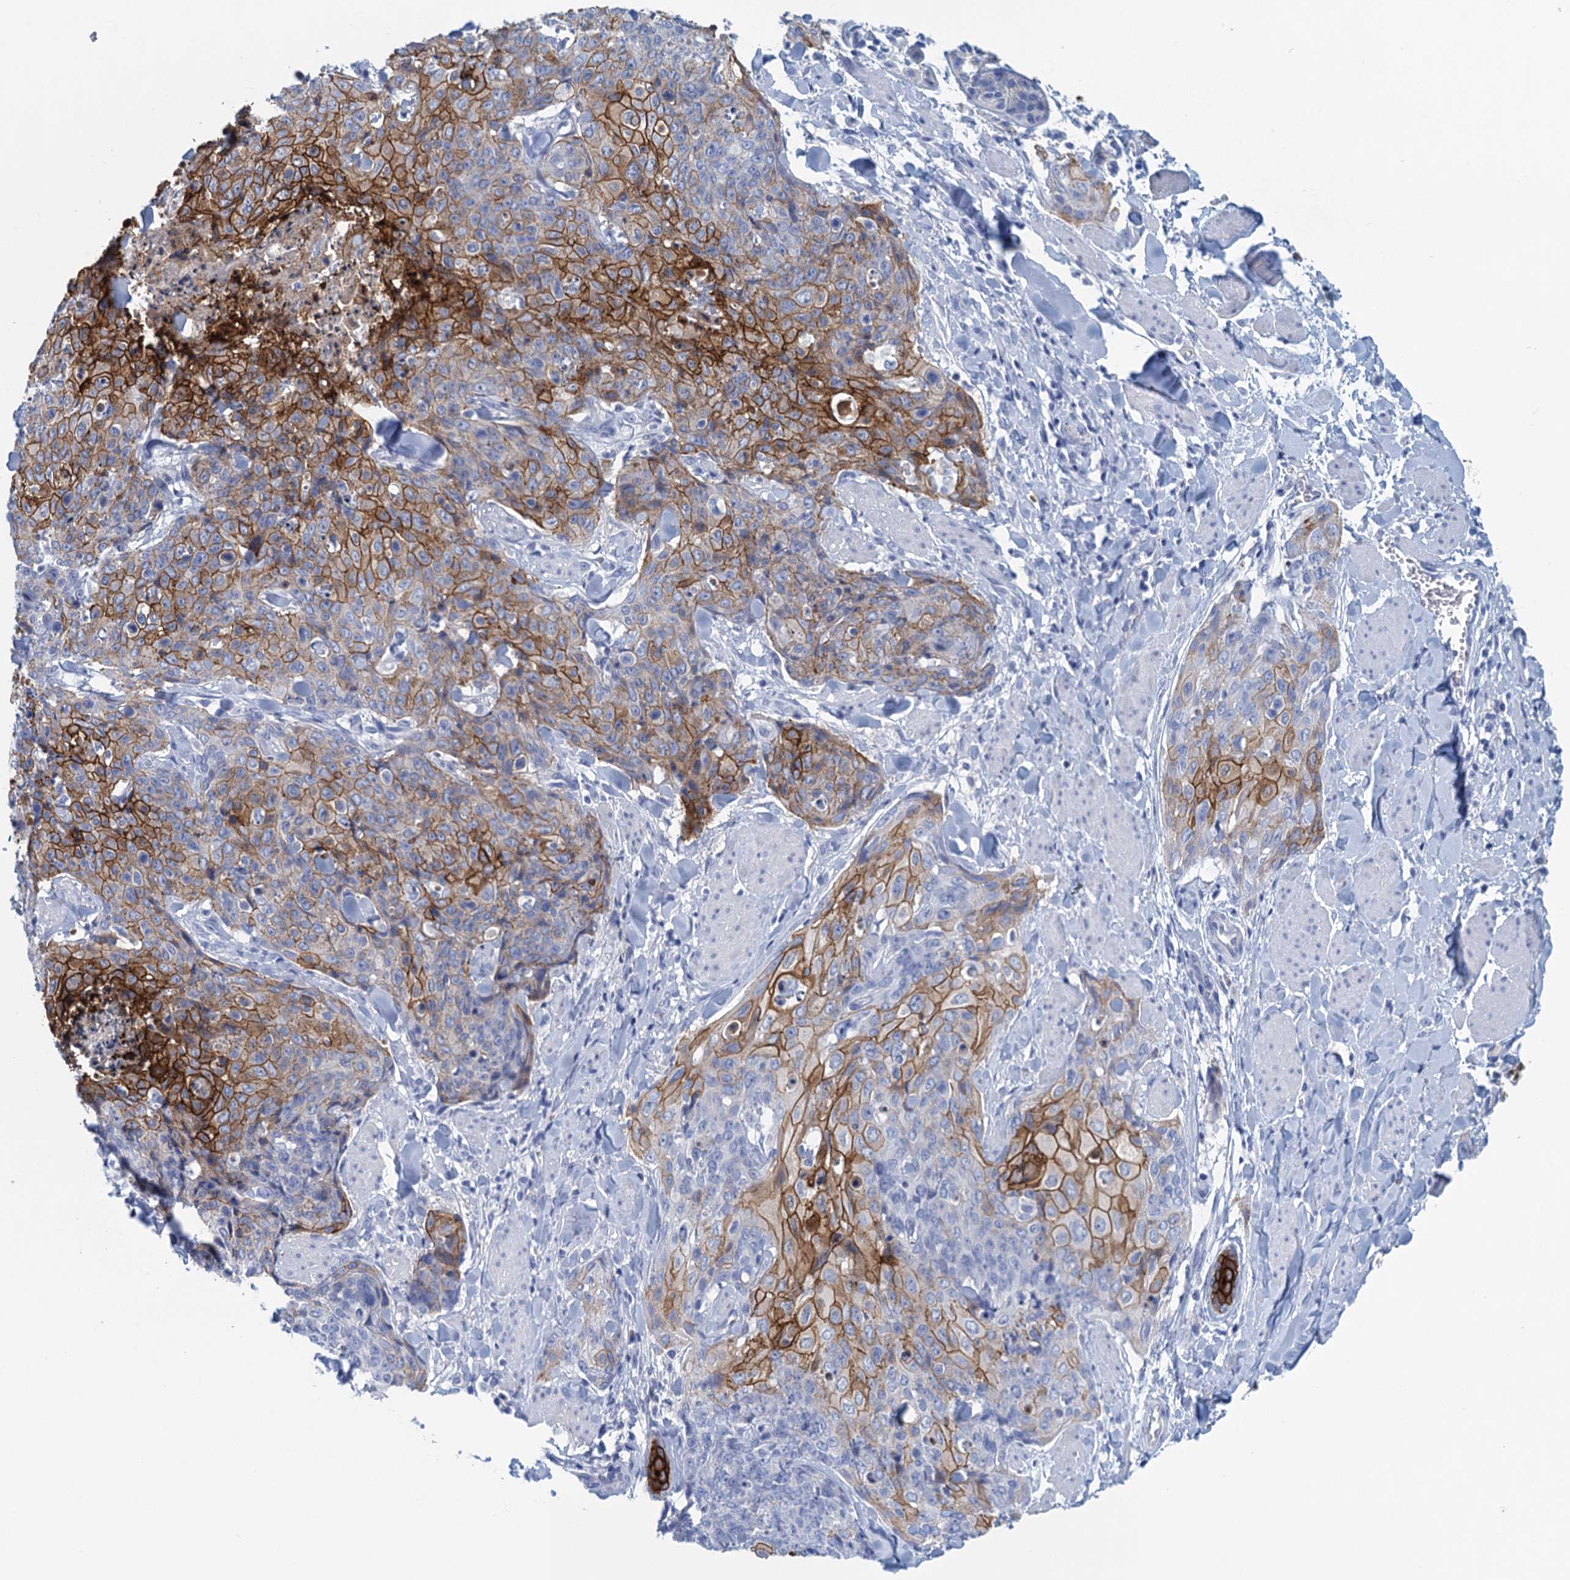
{"staining": {"intensity": "strong", "quantity": "25%-75%", "location": "cytoplasmic/membranous"}, "tissue": "skin cancer", "cell_type": "Tumor cells", "image_type": "cancer", "snomed": [{"axis": "morphology", "description": "Squamous cell carcinoma, NOS"}, {"axis": "topography", "description": "Skin"}, {"axis": "topography", "description": "Vulva"}], "caption": "An image of human skin cancer stained for a protein displays strong cytoplasmic/membranous brown staining in tumor cells.", "gene": "SCEL", "patient": {"sex": "female", "age": 85}}